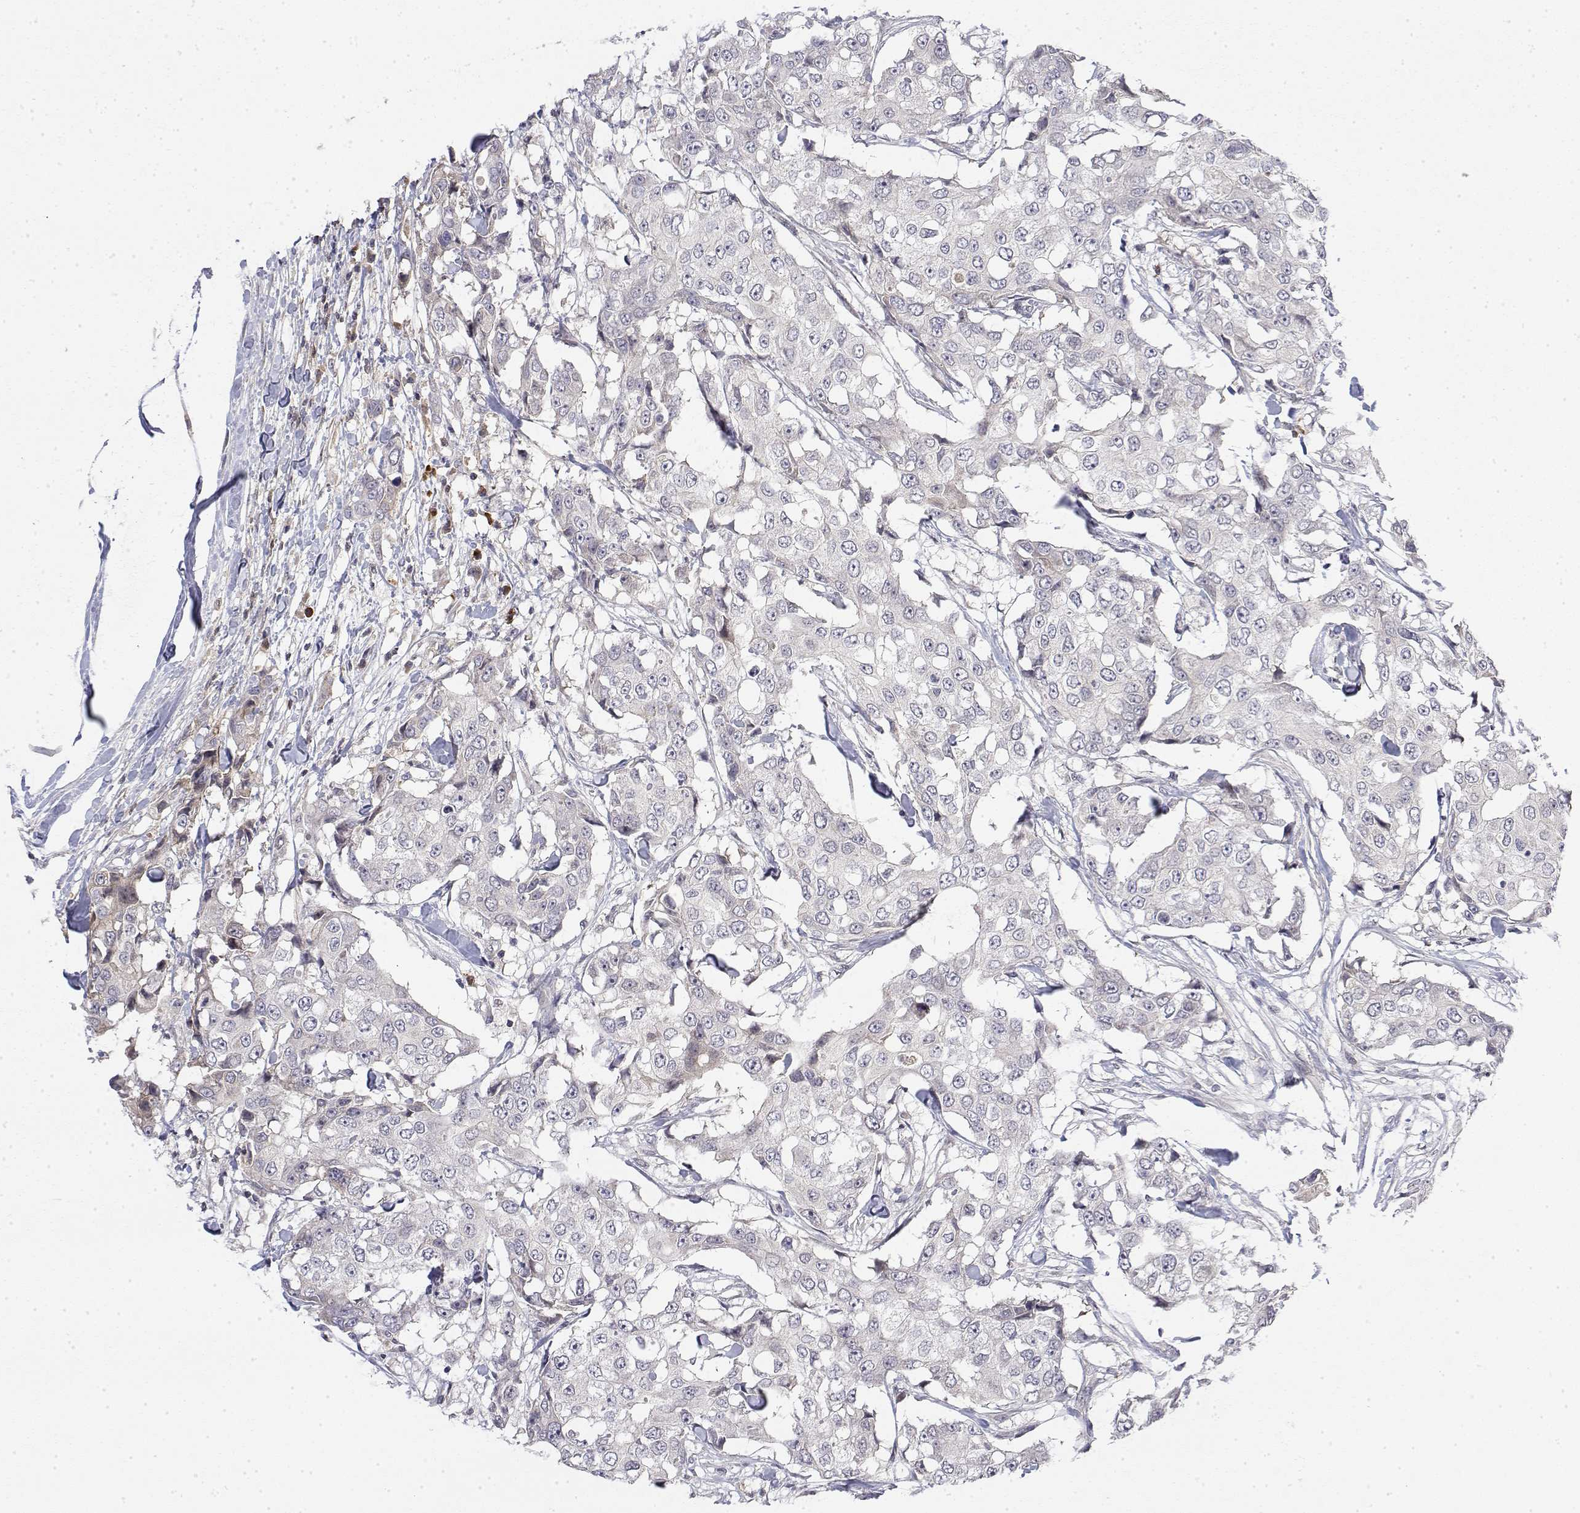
{"staining": {"intensity": "negative", "quantity": "none", "location": "none"}, "tissue": "breast cancer", "cell_type": "Tumor cells", "image_type": "cancer", "snomed": [{"axis": "morphology", "description": "Duct carcinoma"}, {"axis": "topography", "description": "Breast"}], "caption": "The image shows no significant expression in tumor cells of breast invasive ductal carcinoma.", "gene": "IGFBP4", "patient": {"sex": "female", "age": 27}}